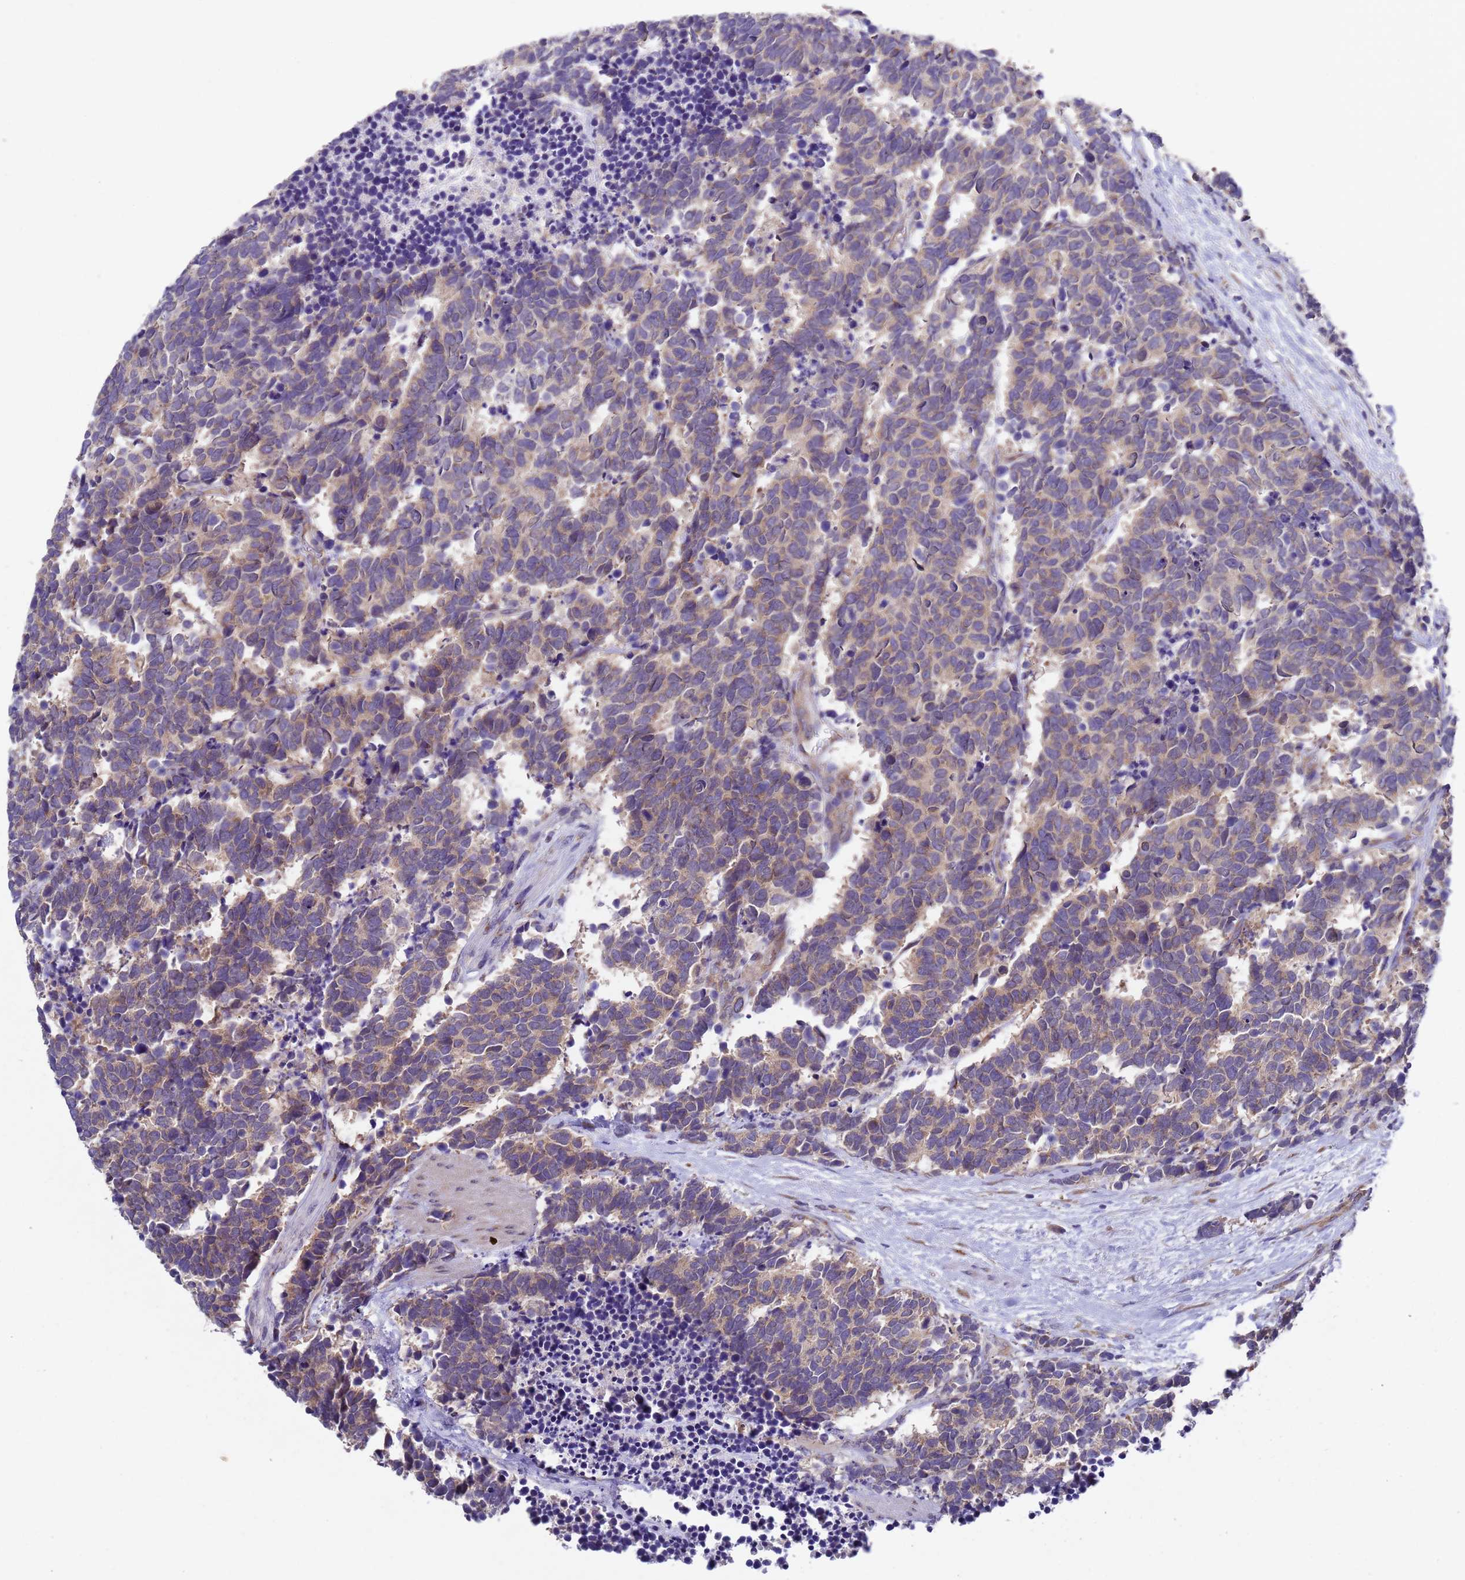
{"staining": {"intensity": "weak", "quantity": "25%-75%", "location": "cytoplasmic/membranous"}, "tissue": "carcinoid", "cell_type": "Tumor cells", "image_type": "cancer", "snomed": [{"axis": "morphology", "description": "Carcinoma, NOS"}, {"axis": "morphology", "description": "Carcinoid, malignant, NOS"}, {"axis": "topography", "description": "Prostate"}], "caption": "A histopathology image of human carcinoid stained for a protein demonstrates weak cytoplasmic/membranous brown staining in tumor cells.", "gene": "DCAF12L2", "patient": {"sex": "male", "age": 57}}